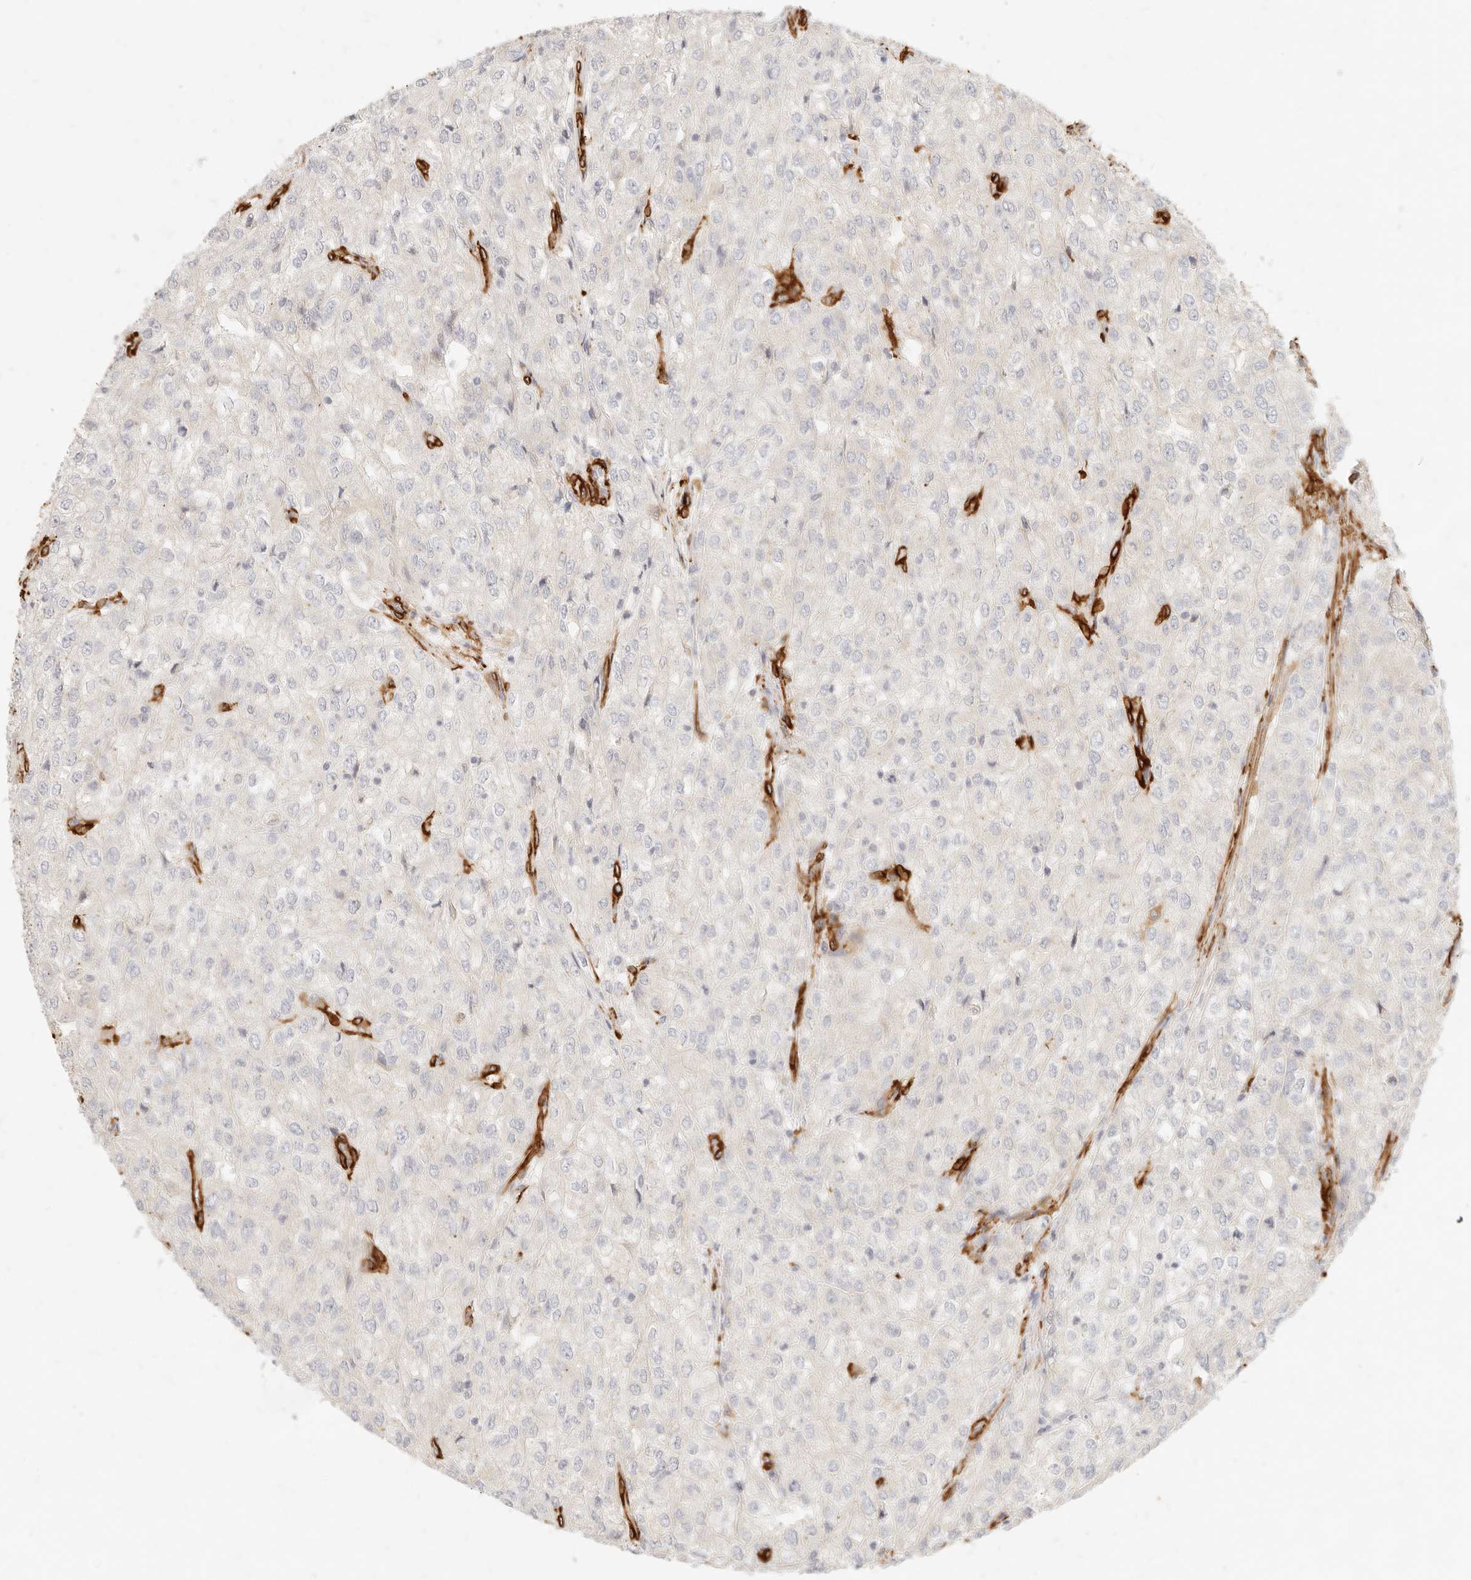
{"staining": {"intensity": "negative", "quantity": "none", "location": "none"}, "tissue": "renal cancer", "cell_type": "Tumor cells", "image_type": "cancer", "snomed": [{"axis": "morphology", "description": "Adenocarcinoma, NOS"}, {"axis": "topography", "description": "Kidney"}], "caption": "Human renal adenocarcinoma stained for a protein using IHC demonstrates no staining in tumor cells.", "gene": "TMTC2", "patient": {"sex": "female", "age": 54}}